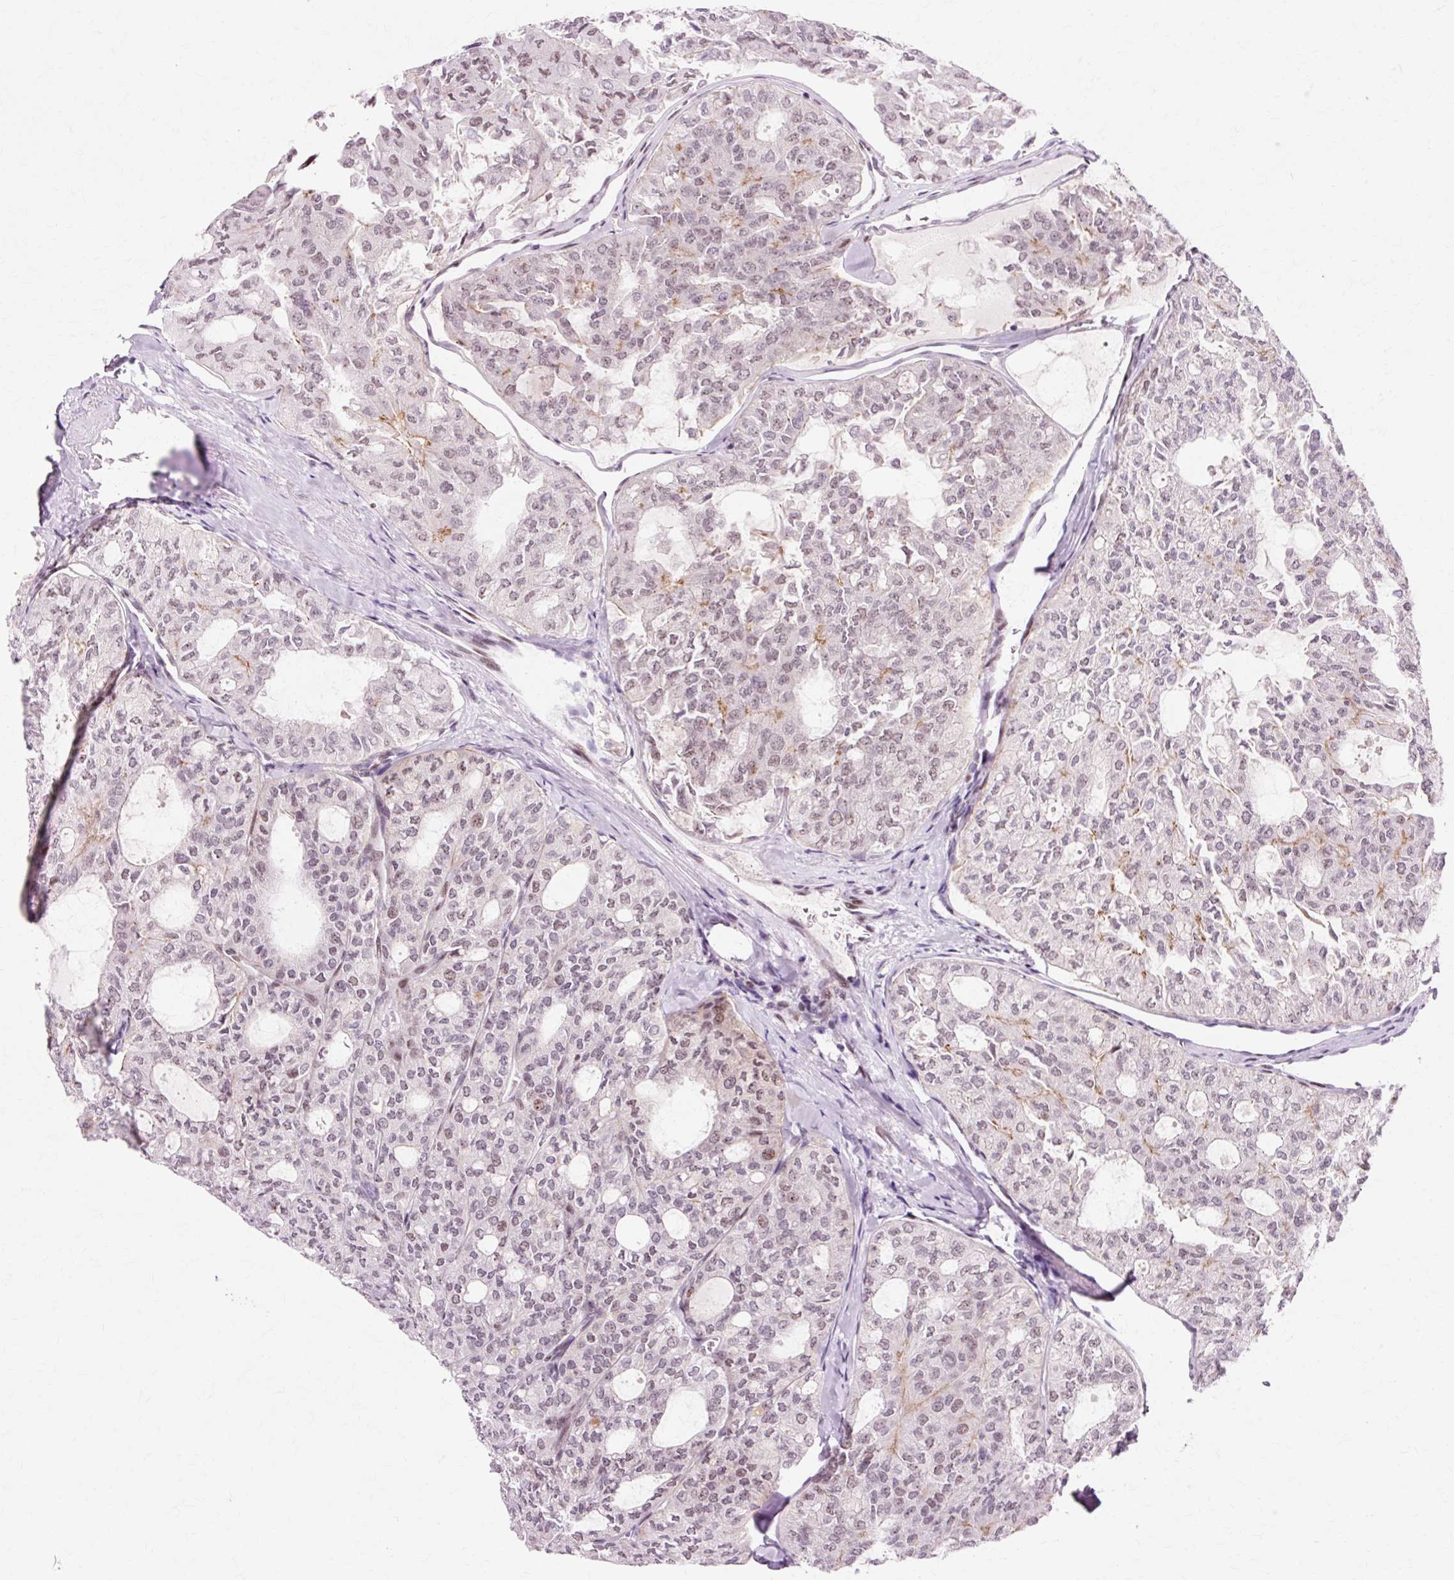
{"staining": {"intensity": "weak", "quantity": "25%-75%", "location": "cytoplasmic/membranous,nuclear"}, "tissue": "thyroid cancer", "cell_type": "Tumor cells", "image_type": "cancer", "snomed": [{"axis": "morphology", "description": "Follicular adenoma carcinoma, NOS"}, {"axis": "topography", "description": "Thyroid gland"}], "caption": "A low amount of weak cytoplasmic/membranous and nuclear positivity is identified in about 25%-75% of tumor cells in thyroid follicular adenoma carcinoma tissue. The staining was performed using DAB (3,3'-diaminobenzidine), with brown indicating positive protein expression. Nuclei are stained blue with hematoxylin.", "gene": "MACROD2", "patient": {"sex": "male", "age": 75}}